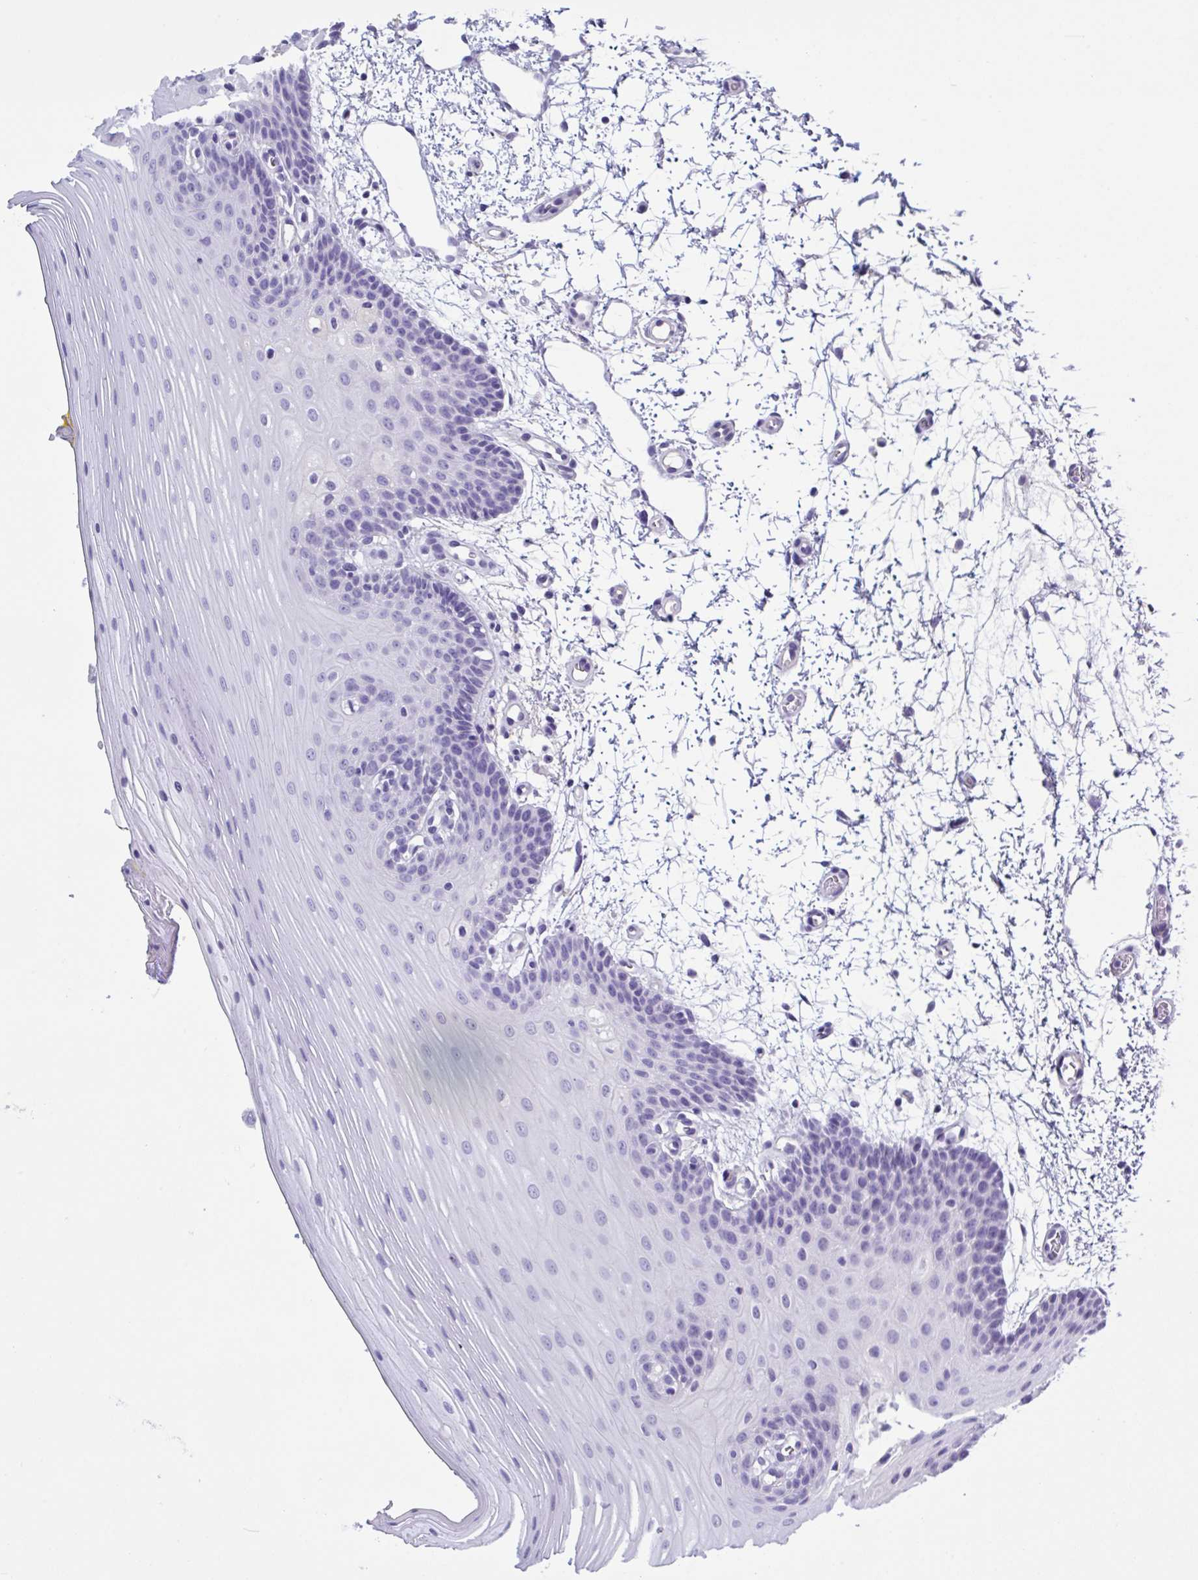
{"staining": {"intensity": "negative", "quantity": "none", "location": "none"}, "tissue": "oral mucosa", "cell_type": "Squamous epithelial cells", "image_type": "normal", "snomed": [{"axis": "morphology", "description": "Normal tissue, NOS"}, {"axis": "topography", "description": "Oral tissue"}], "caption": "A histopathology image of human oral mucosa is negative for staining in squamous epithelial cells. (DAB (3,3'-diaminobenzidine) immunohistochemistry visualized using brightfield microscopy, high magnification).", "gene": "USP35", "patient": {"sex": "female", "age": 81}}